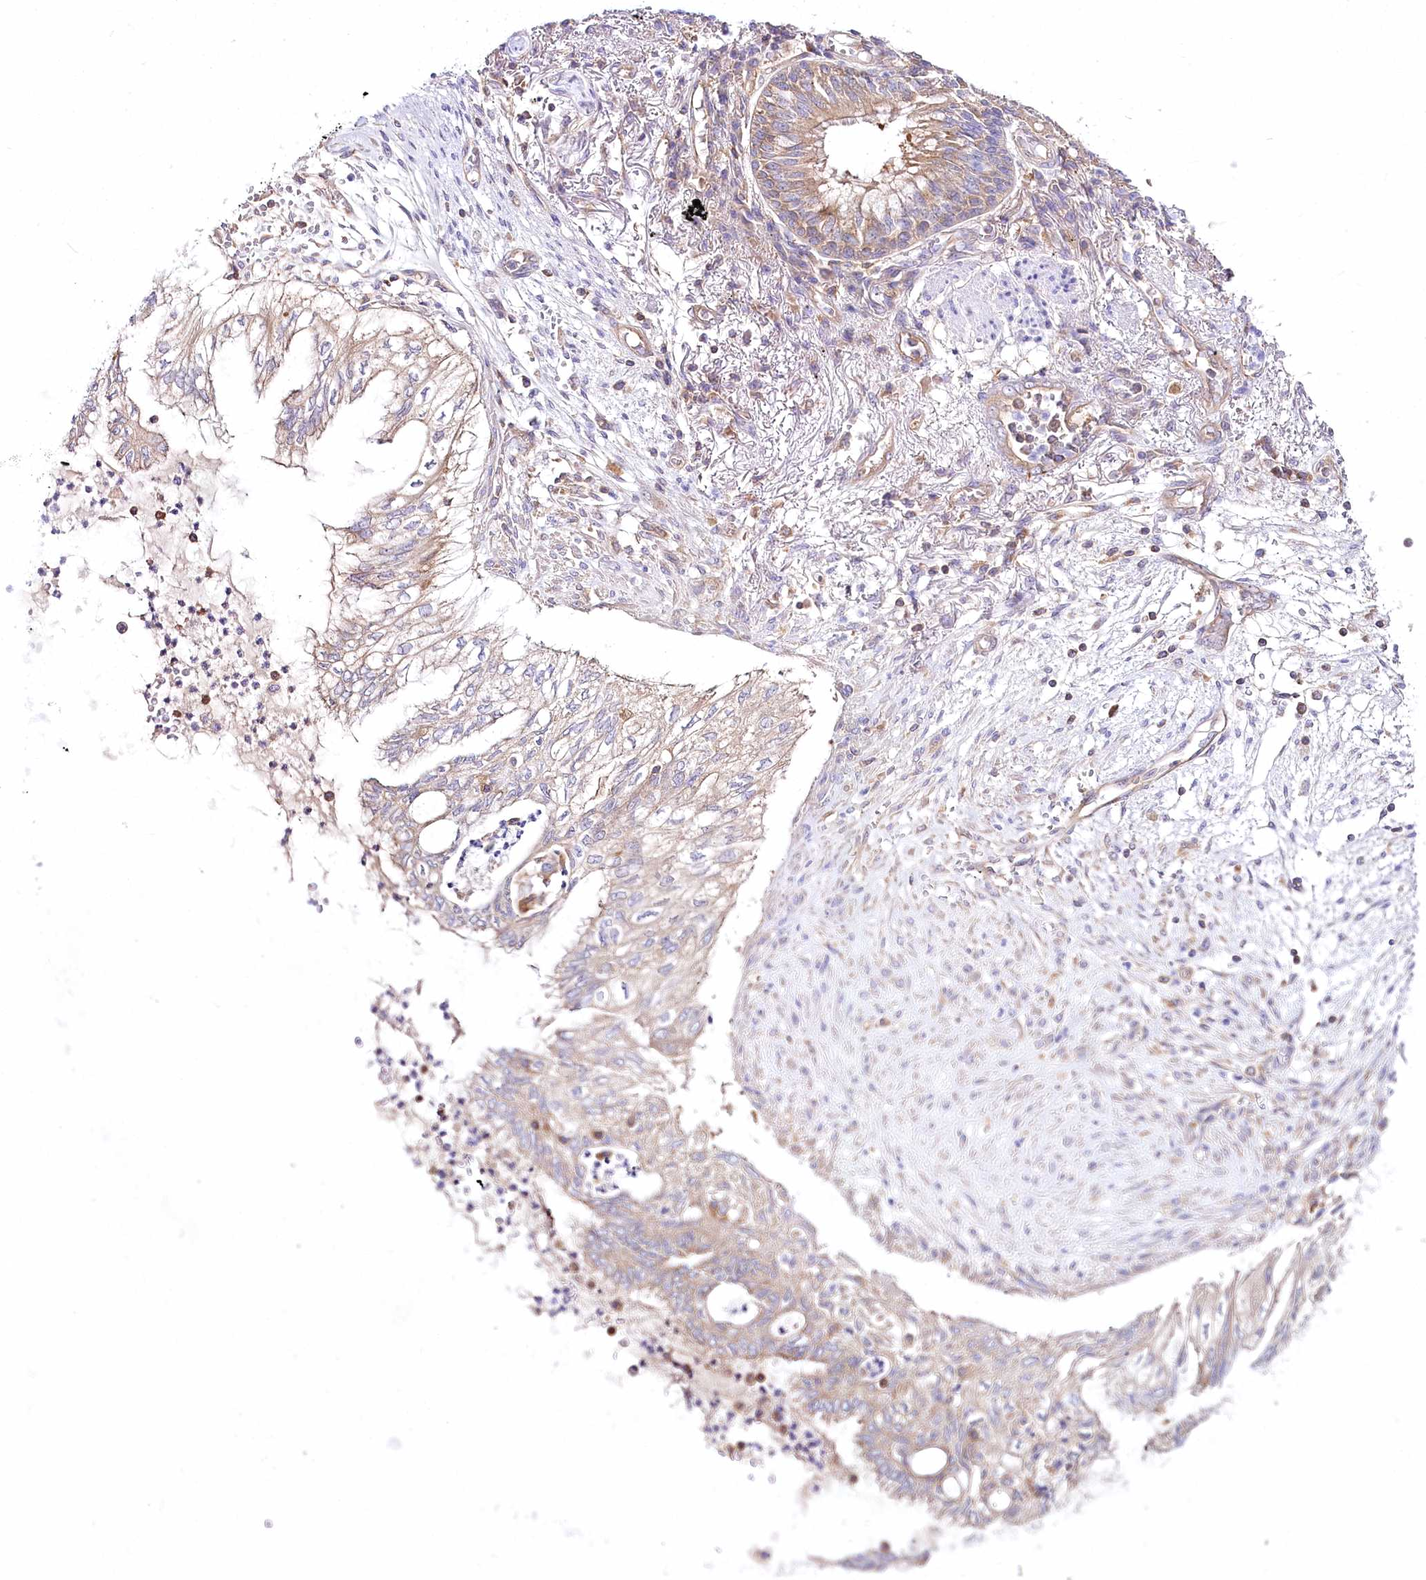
{"staining": {"intensity": "weak", "quantity": "<25%", "location": "cytoplasmic/membranous"}, "tissue": "lung cancer", "cell_type": "Tumor cells", "image_type": "cancer", "snomed": [{"axis": "morphology", "description": "Adenocarcinoma, NOS"}, {"axis": "topography", "description": "Lung"}], "caption": "Immunohistochemistry photomicrograph of lung cancer stained for a protein (brown), which displays no positivity in tumor cells.", "gene": "ABRAXAS2", "patient": {"sex": "female", "age": 70}}